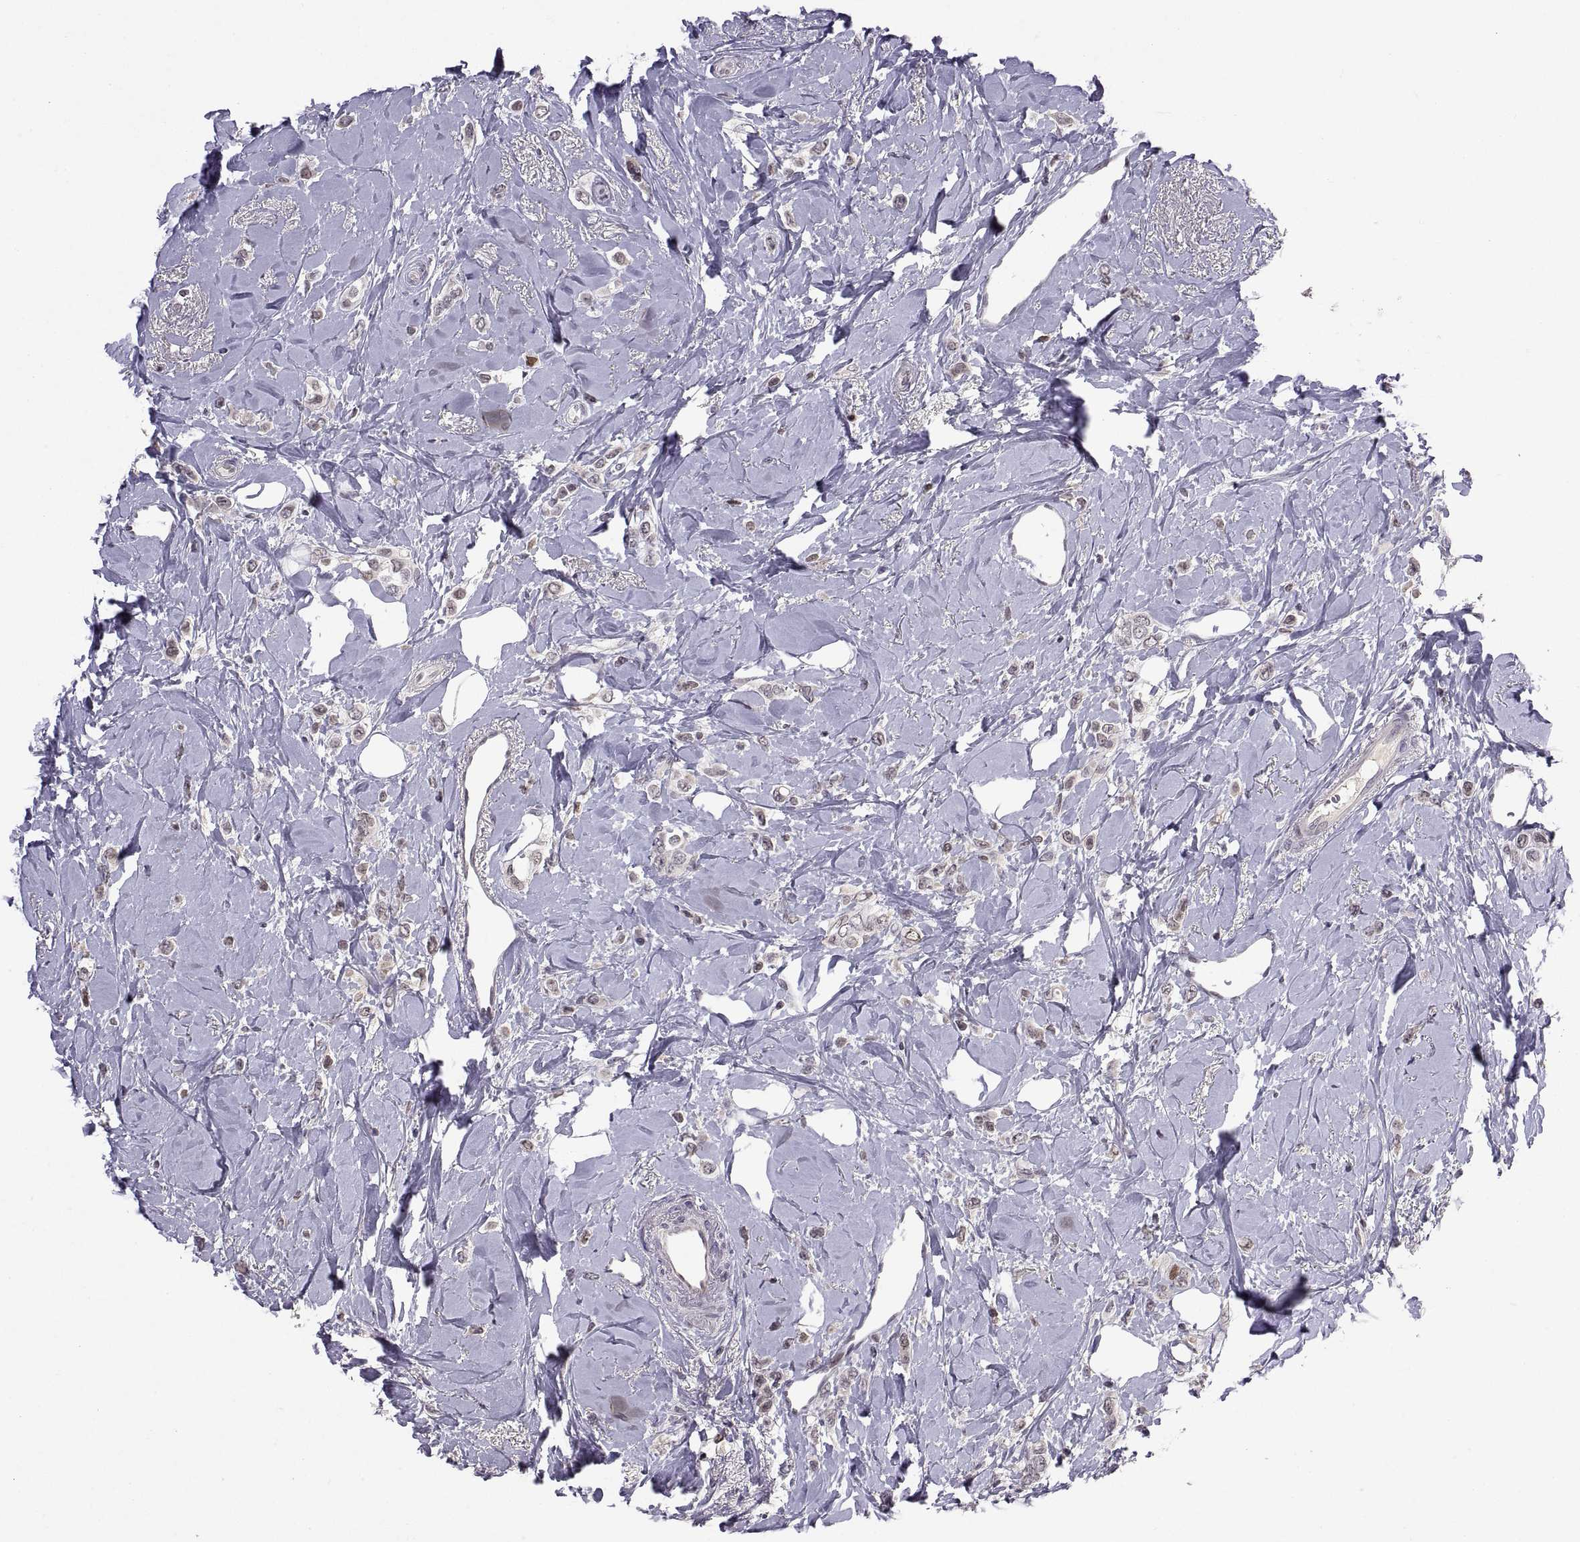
{"staining": {"intensity": "weak", "quantity": "25%-75%", "location": "nuclear"}, "tissue": "breast cancer", "cell_type": "Tumor cells", "image_type": "cancer", "snomed": [{"axis": "morphology", "description": "Lobular carcinoma"}, {"axis": "topography", "description": "Breast"}], "caption": "There is low levels of weak nuclear staining in tumor cells of breast cancer (lobular carcinoma), as demonstrated by immunohistochemical staining (brown color).", "gene": "CHFR", "patient": {"sex": "female", "age": 66}}